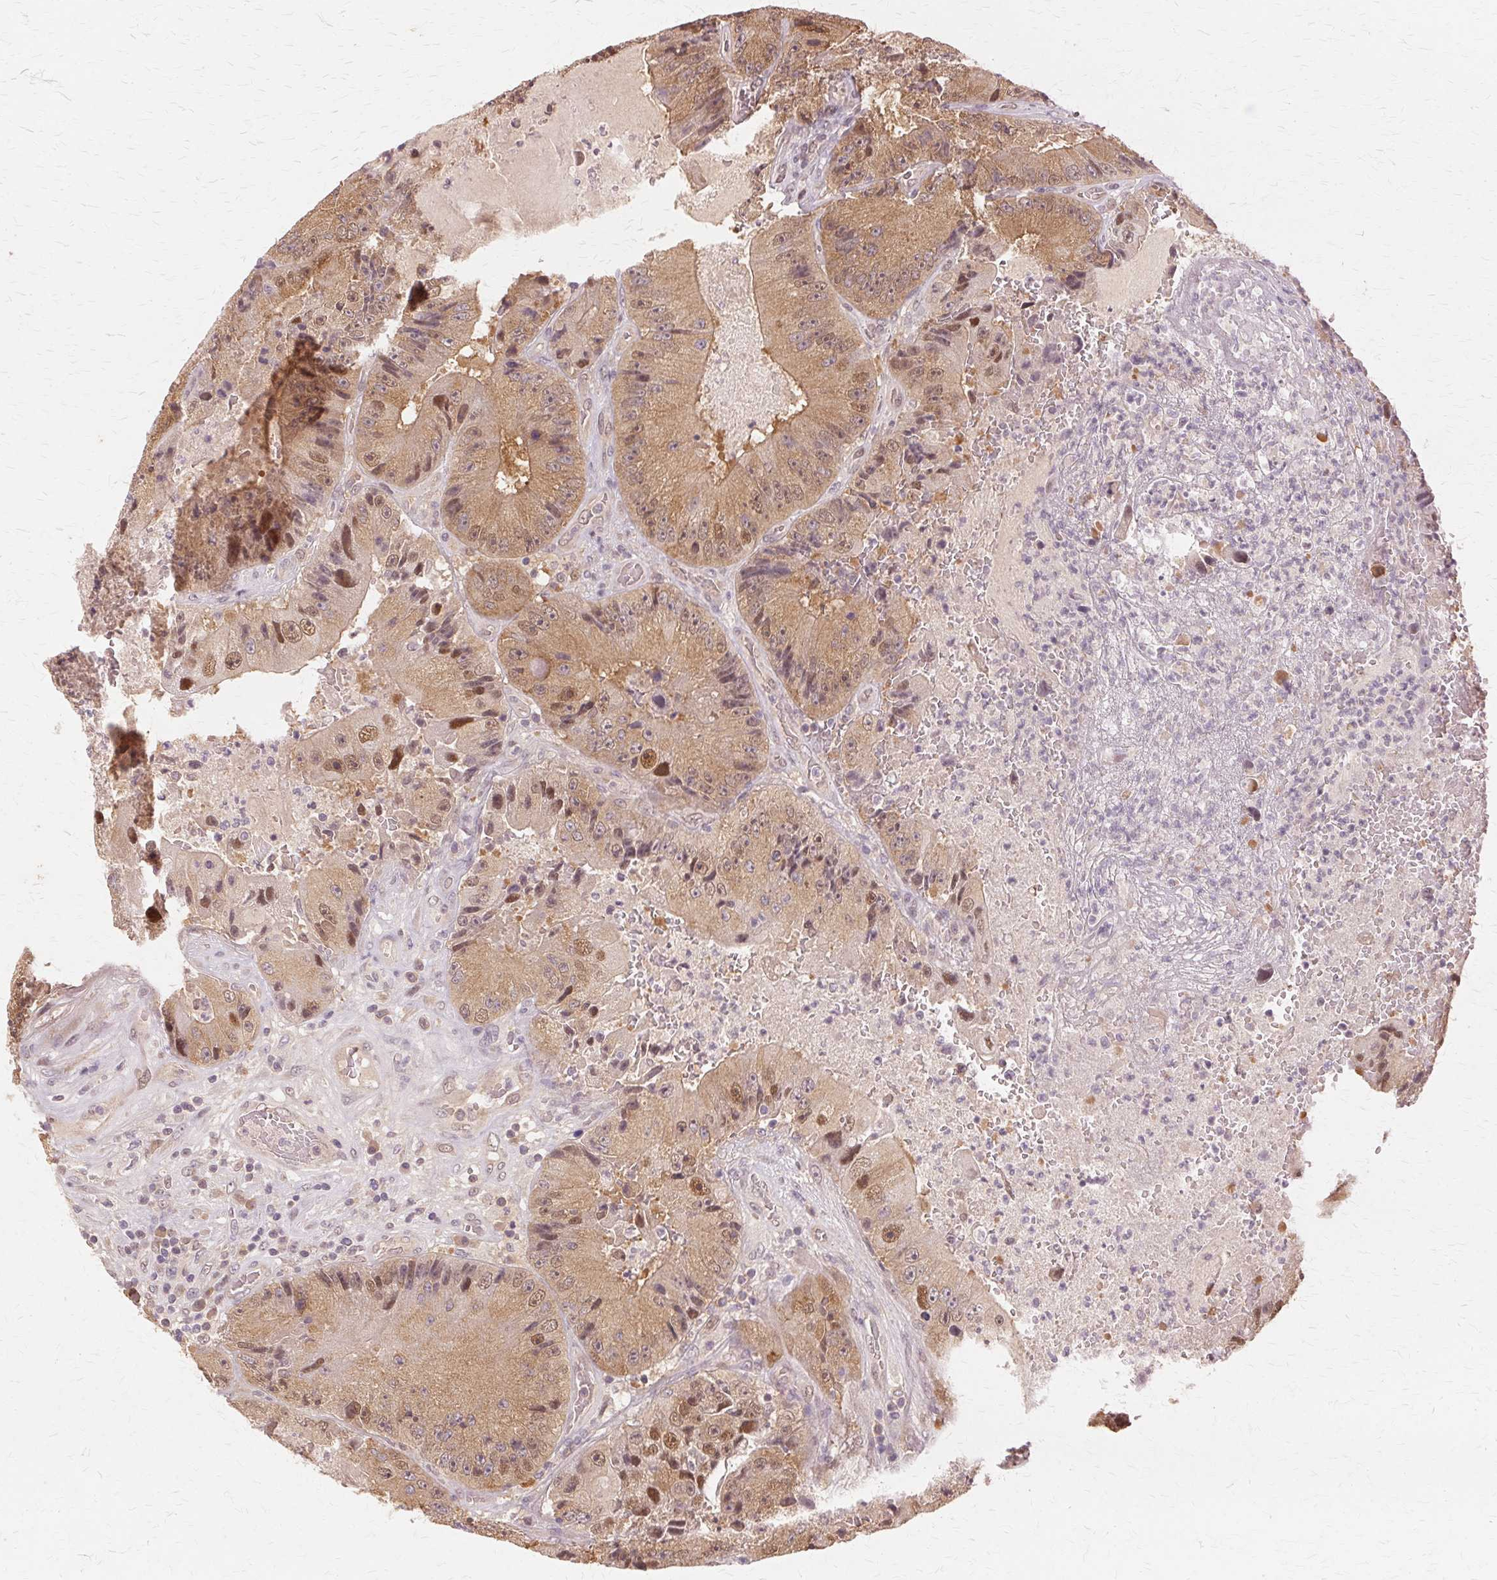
{"staining": {"intensity": "moderate", "quantity": ">75%", "location": "cytoplasmic/membranous,nuclear"}, "tissue": "colorectal cancer", "cell_type": "Tumor cells", "image_type": "cancer", "snomed": [{"axis": "morphology", "description": "Adenocarcinoma, NOS"}, {"axis": "topography", "description": "Colon"}], "caption": "Immunohistochemistry (IHC) histopathology image of neoplastic tissue: colorectal cancer stained using immunohistochemistry exhibits medium levels of moderate protein expression localized specifically in the cytoplasmic/membranous and nuclear of tumor cells, appearing as a cytoplasmic/membranous and nuclear brown color.", "gene": "PRMT5", "patient": {"sex": "female", "age": 86}}